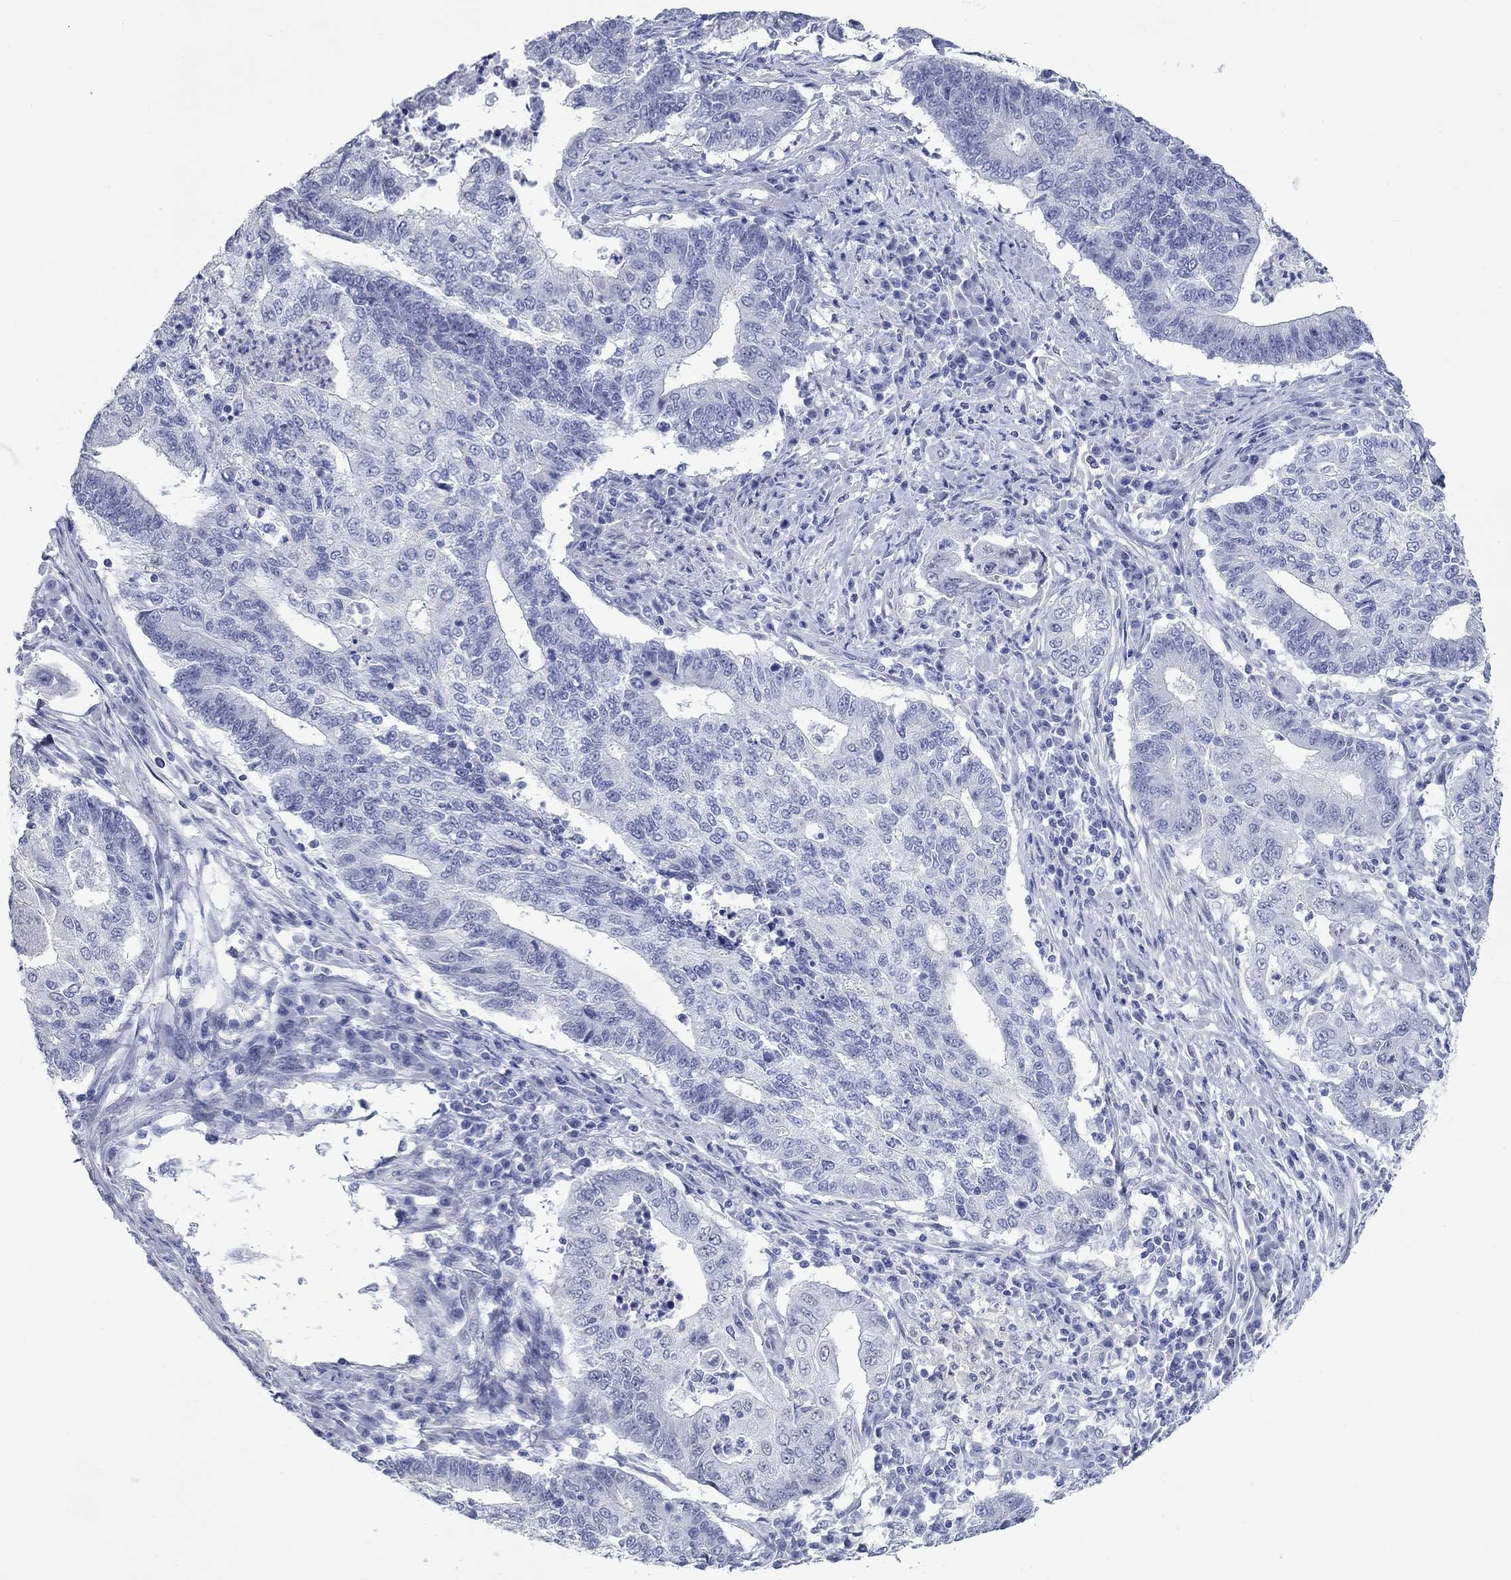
{"staining": {"intensity": "negative", "quantity": "none", "location": "none"}, "tissue": "endometrial cancer", "cell_type": "Tumor cells", "image_type": "cancer", "snomed": [{"axis": "morphology", "description": "Adenocarcinoma, NOS"}, {"axis": "topography", "description": "Uterus"}, {"axis": "topography", "description": "Endometrium"}], "caption": "Tumor cells are negative for protein expression in human endometrial cancer.", "gene": "WASF3", "patient": {"sex": "female", "age": 54}}